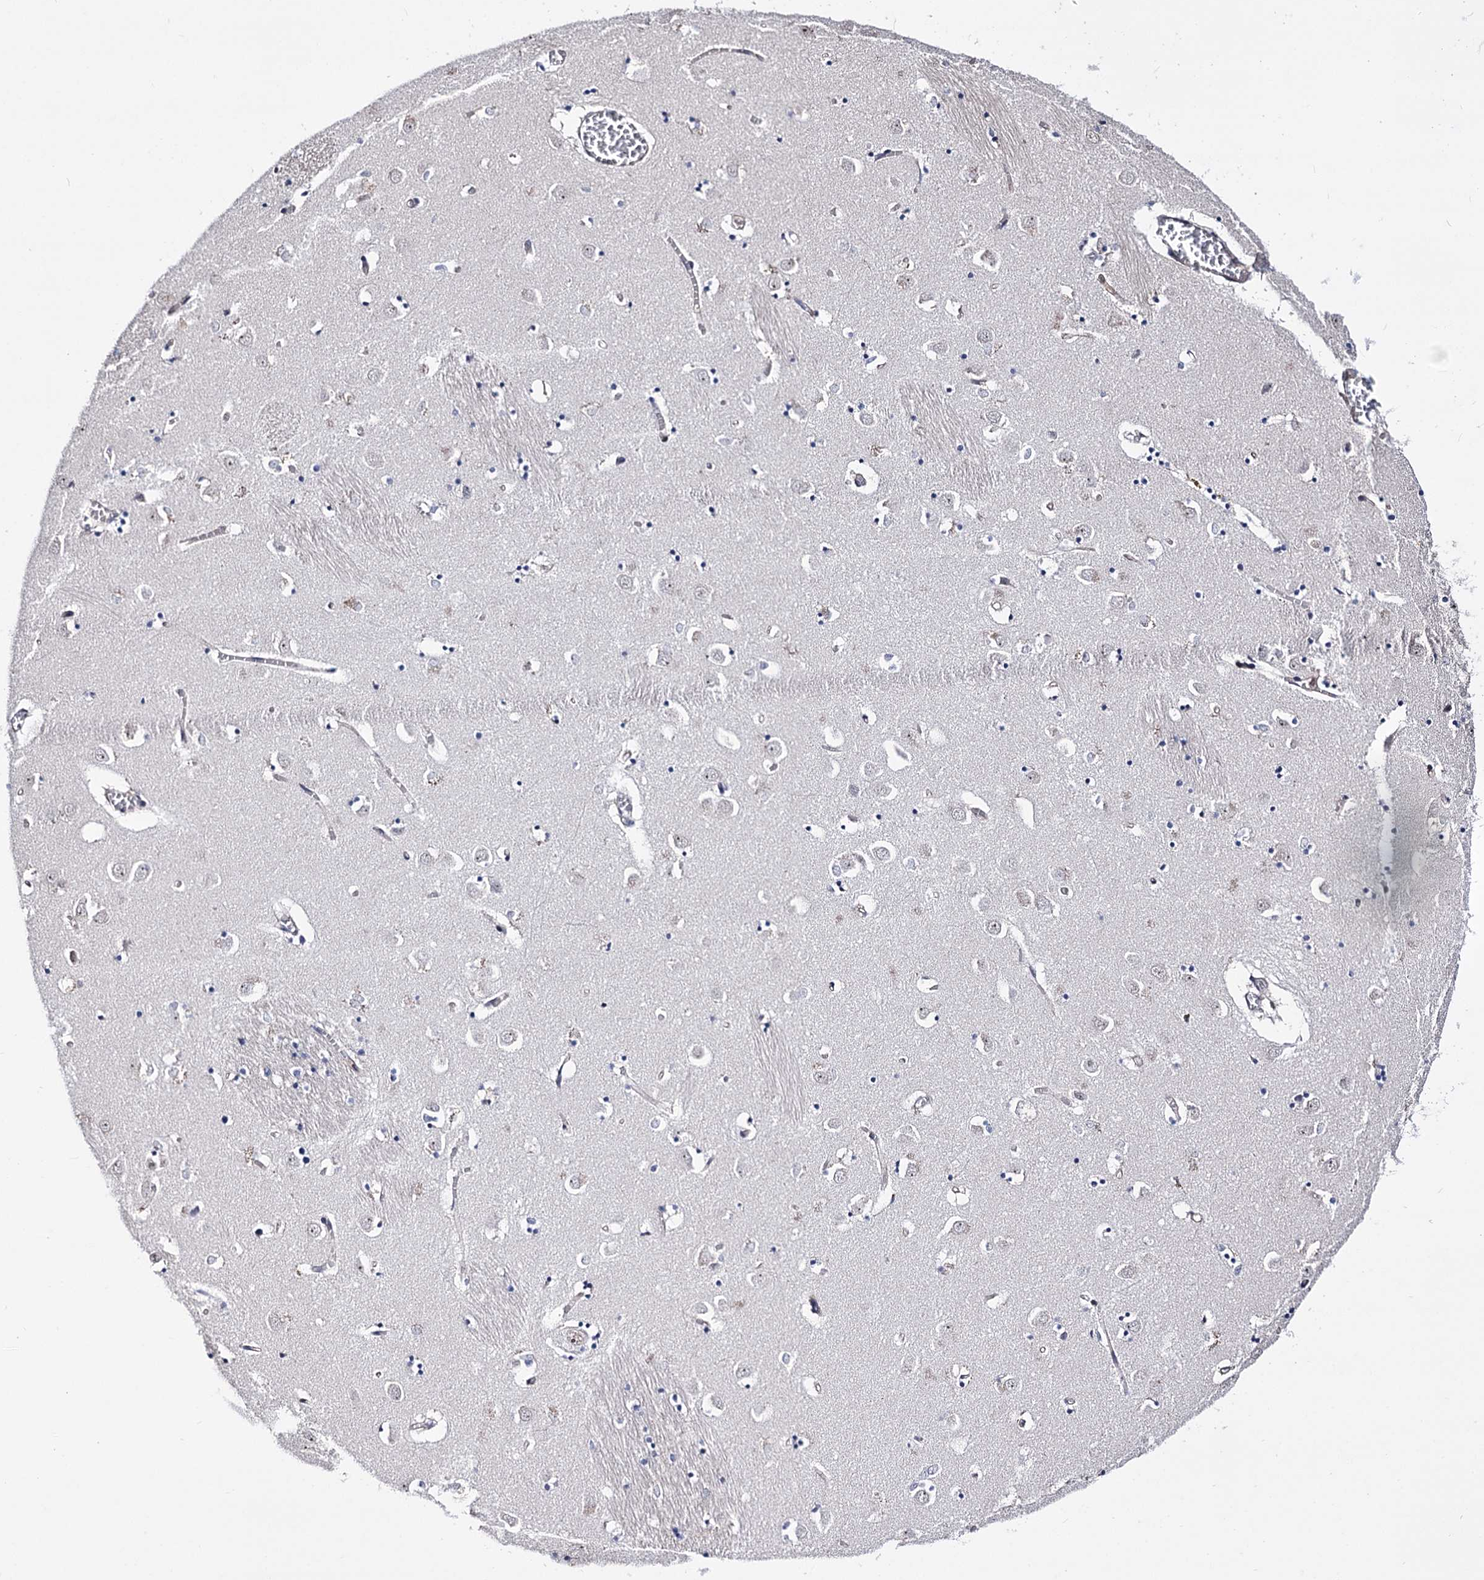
{"staining": {"intensity": "negative", "quantity": "none", "location": "none"}, "tissue": "caudate", "cell_type": "Glial cells", "image_type": "normal", "snomed": [{"axis": "morphology", "description": "Normal tissue, NOS"}, {"axis": "topography", "description": "Lateral ventricle wall"}], "caption": "Normal caudate was stained to show a protein in brown. There is no significant expression in glial cells.", "gene": "CHMP7", "patient": {"sex": "male", "age": 70}}